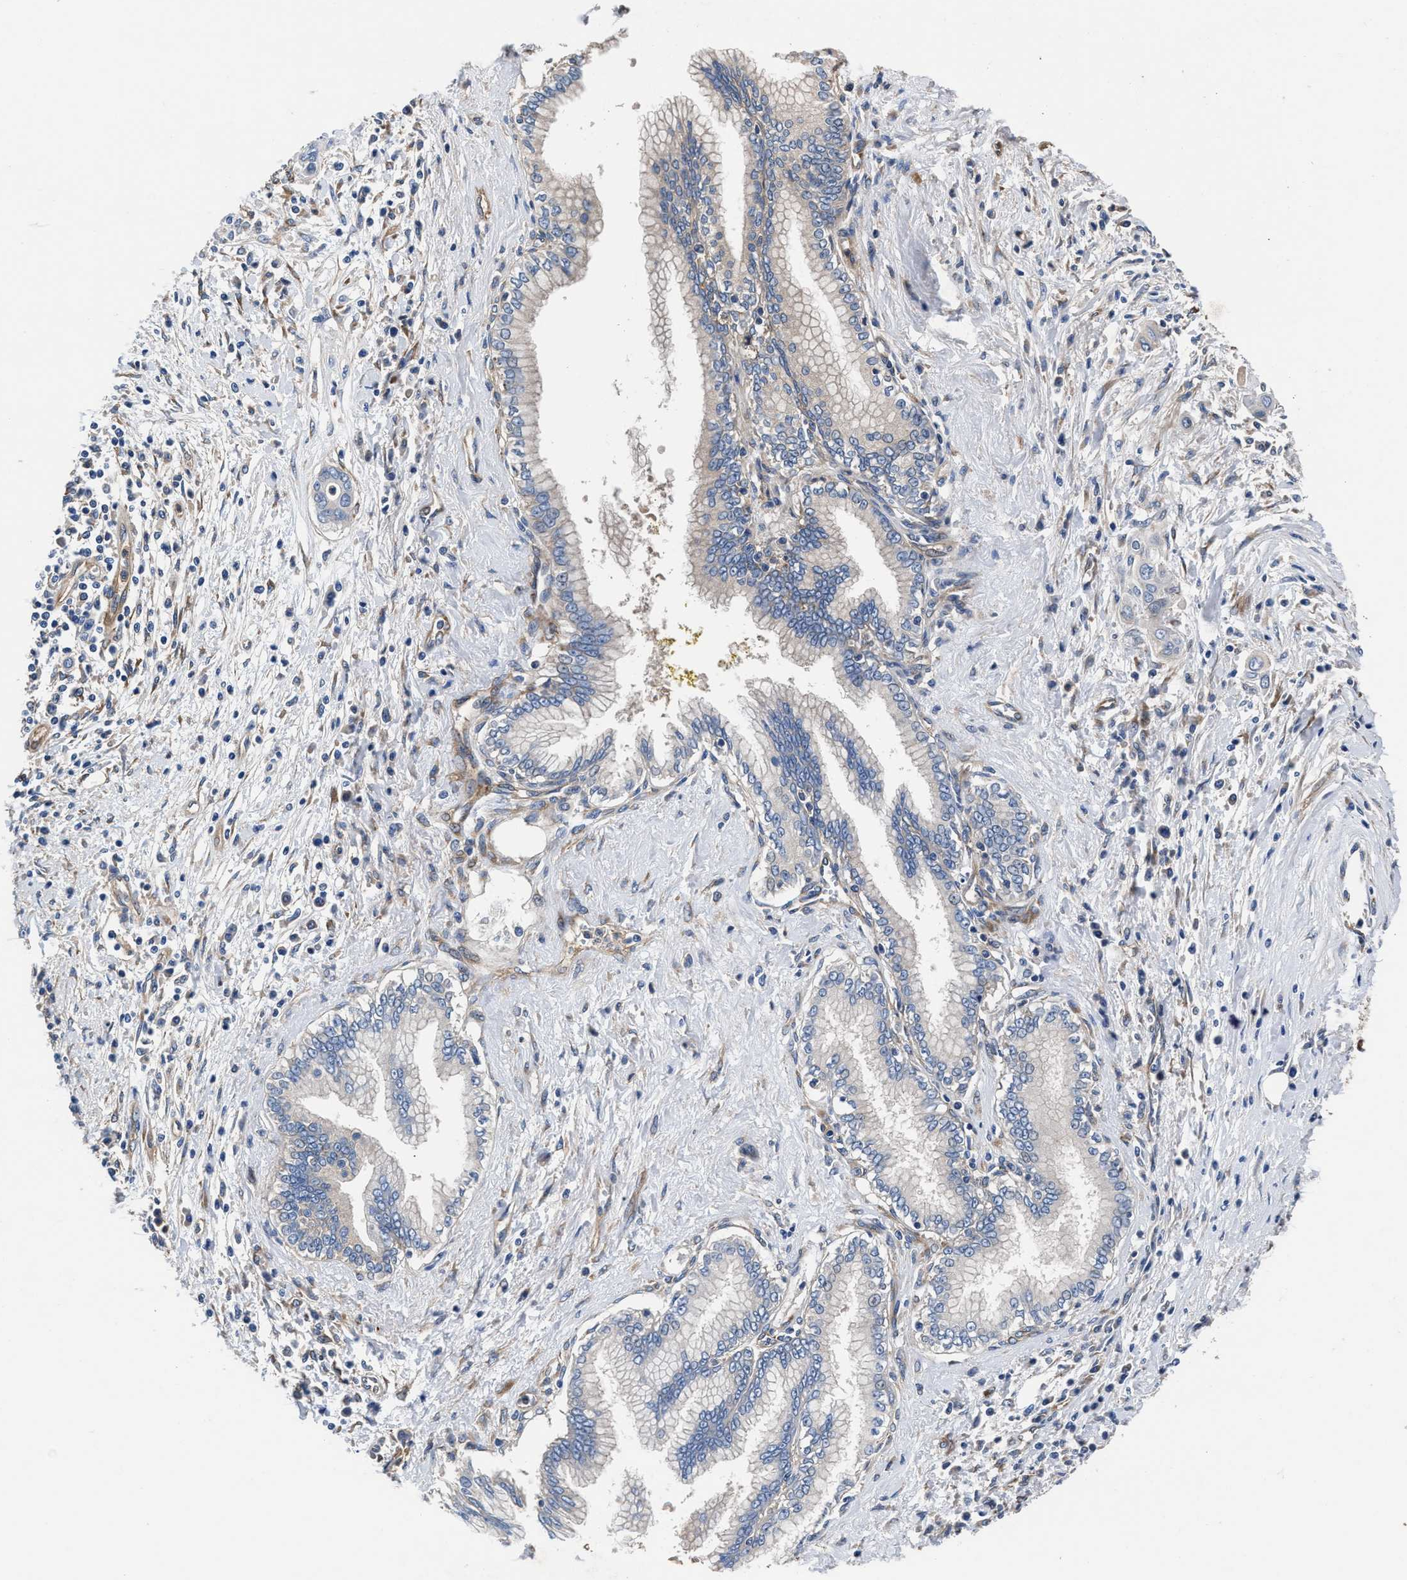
{"staining": {"intensity": "negative", "quantity": "none", "location": "none"}, "tissue": "pancreatic cancer", "cell_type": "Tumor cells", "image_type": "cancer", "snomed": [{"axis": "morphology", "description": "Adenocarcinoma, NOS"}, {"axis": "topography", "description": "Pancreas"}], "caption": "Pancreatic adenocarcinoma was stained to show a protein in brown. There is no significant expression in tumor cells. (DAB immunohistochemistry (IHC) with hematoxylin counter stain).", "gene": "SH3GL1", "patient": {"sex": "male", "age": 58}}